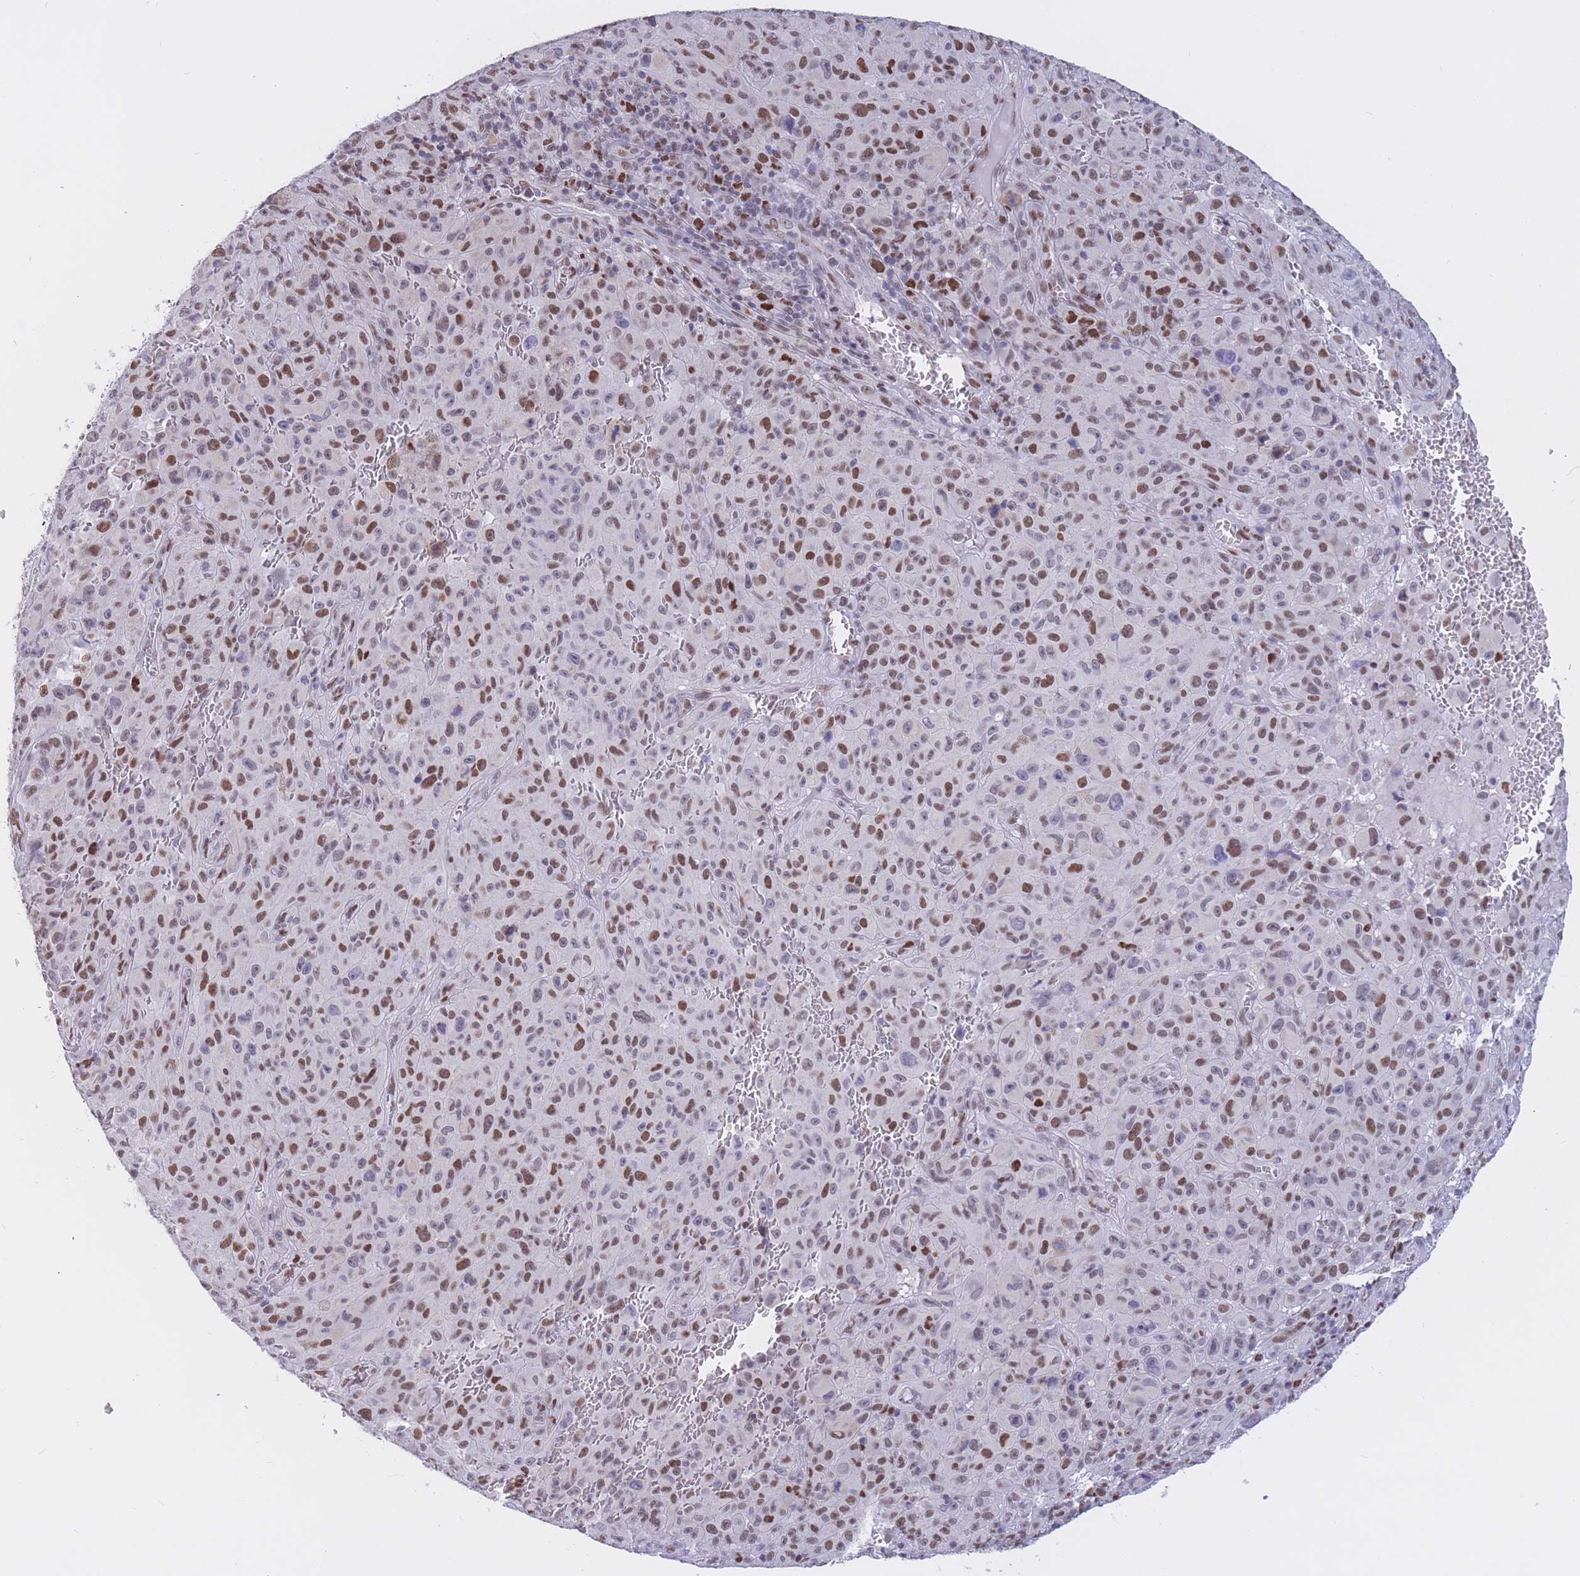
{"staining": {"intensity": "moderate", "quantity": "25%-75%", "location": "nuclear"}, "tissue": "melanoma", "cell_type": "Tumor cells", "image_type": "cancer", "snomed": [{"axis": "morphology", "description": "Malignant melanoma, NOS"}, {"axis": "topography", "description": "Skin"}], "caption": "Immunohistochemistry (DAB (3,3'-diaminobenzidine)) staining of melanoma shows moderate nuclear protein staining in about 25%-75% of tumor cells. Ihc stains the protein in brown and the nuclei are stained blue.", "gene": "NASP", "patient": {"sex": "female", "age": 82}}